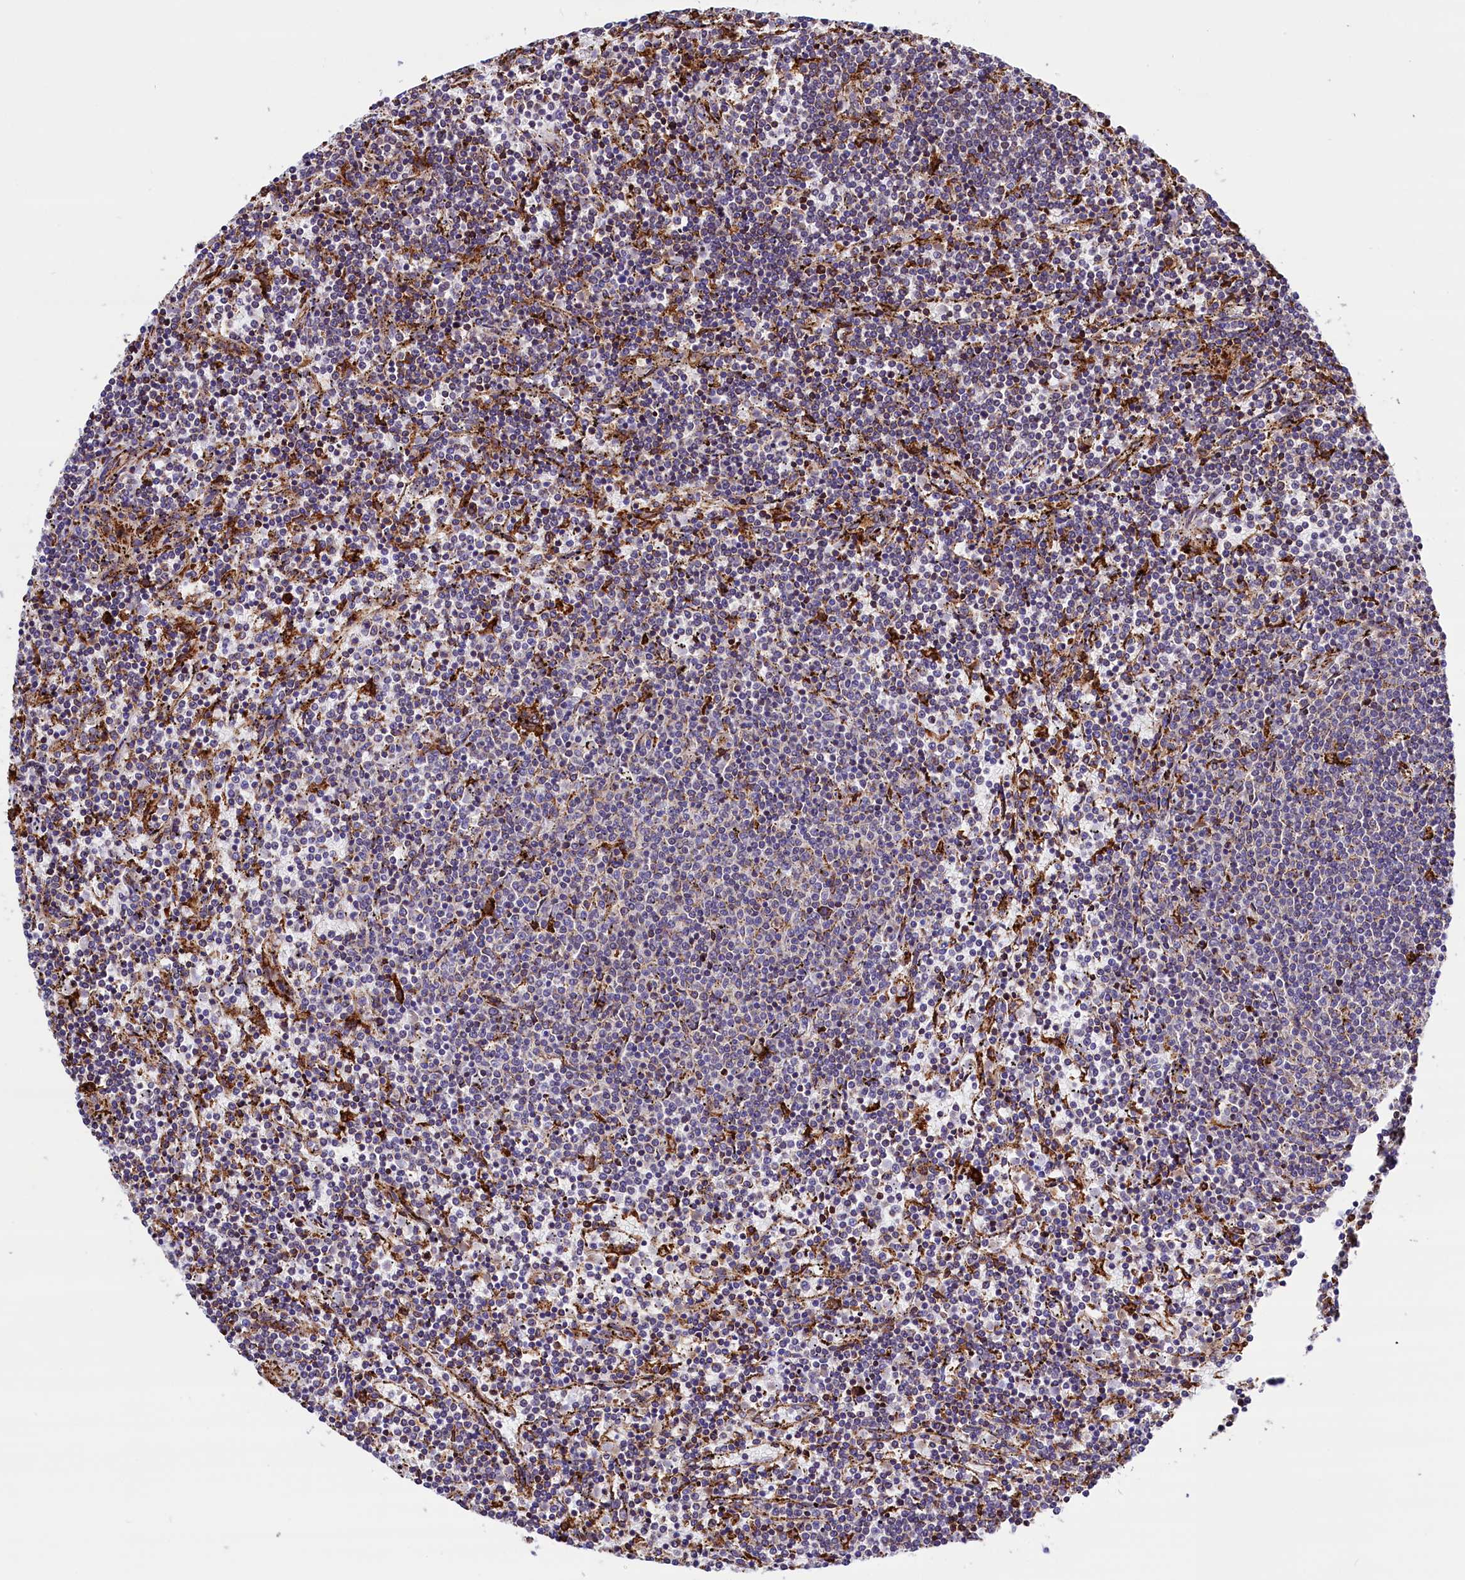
{"staining": {"intensity": "negative", "quantity": "none", "location": "none"}, "tissue": "lymphoma", "cell_type": "Tumor cells", "image_type": "cancer", "snomed": [{"axis": "morphology", "description": "Malignant lymphoma, non-Hodgkin's type, Low grade"}, {"axis": "topography", "description": "Spleen"}], "caption": "A micrograph of human lymphoma is negative for staining in tumor cells.", "gene": "CMTR2", "patient": {"sex": "female", "age": 50}}